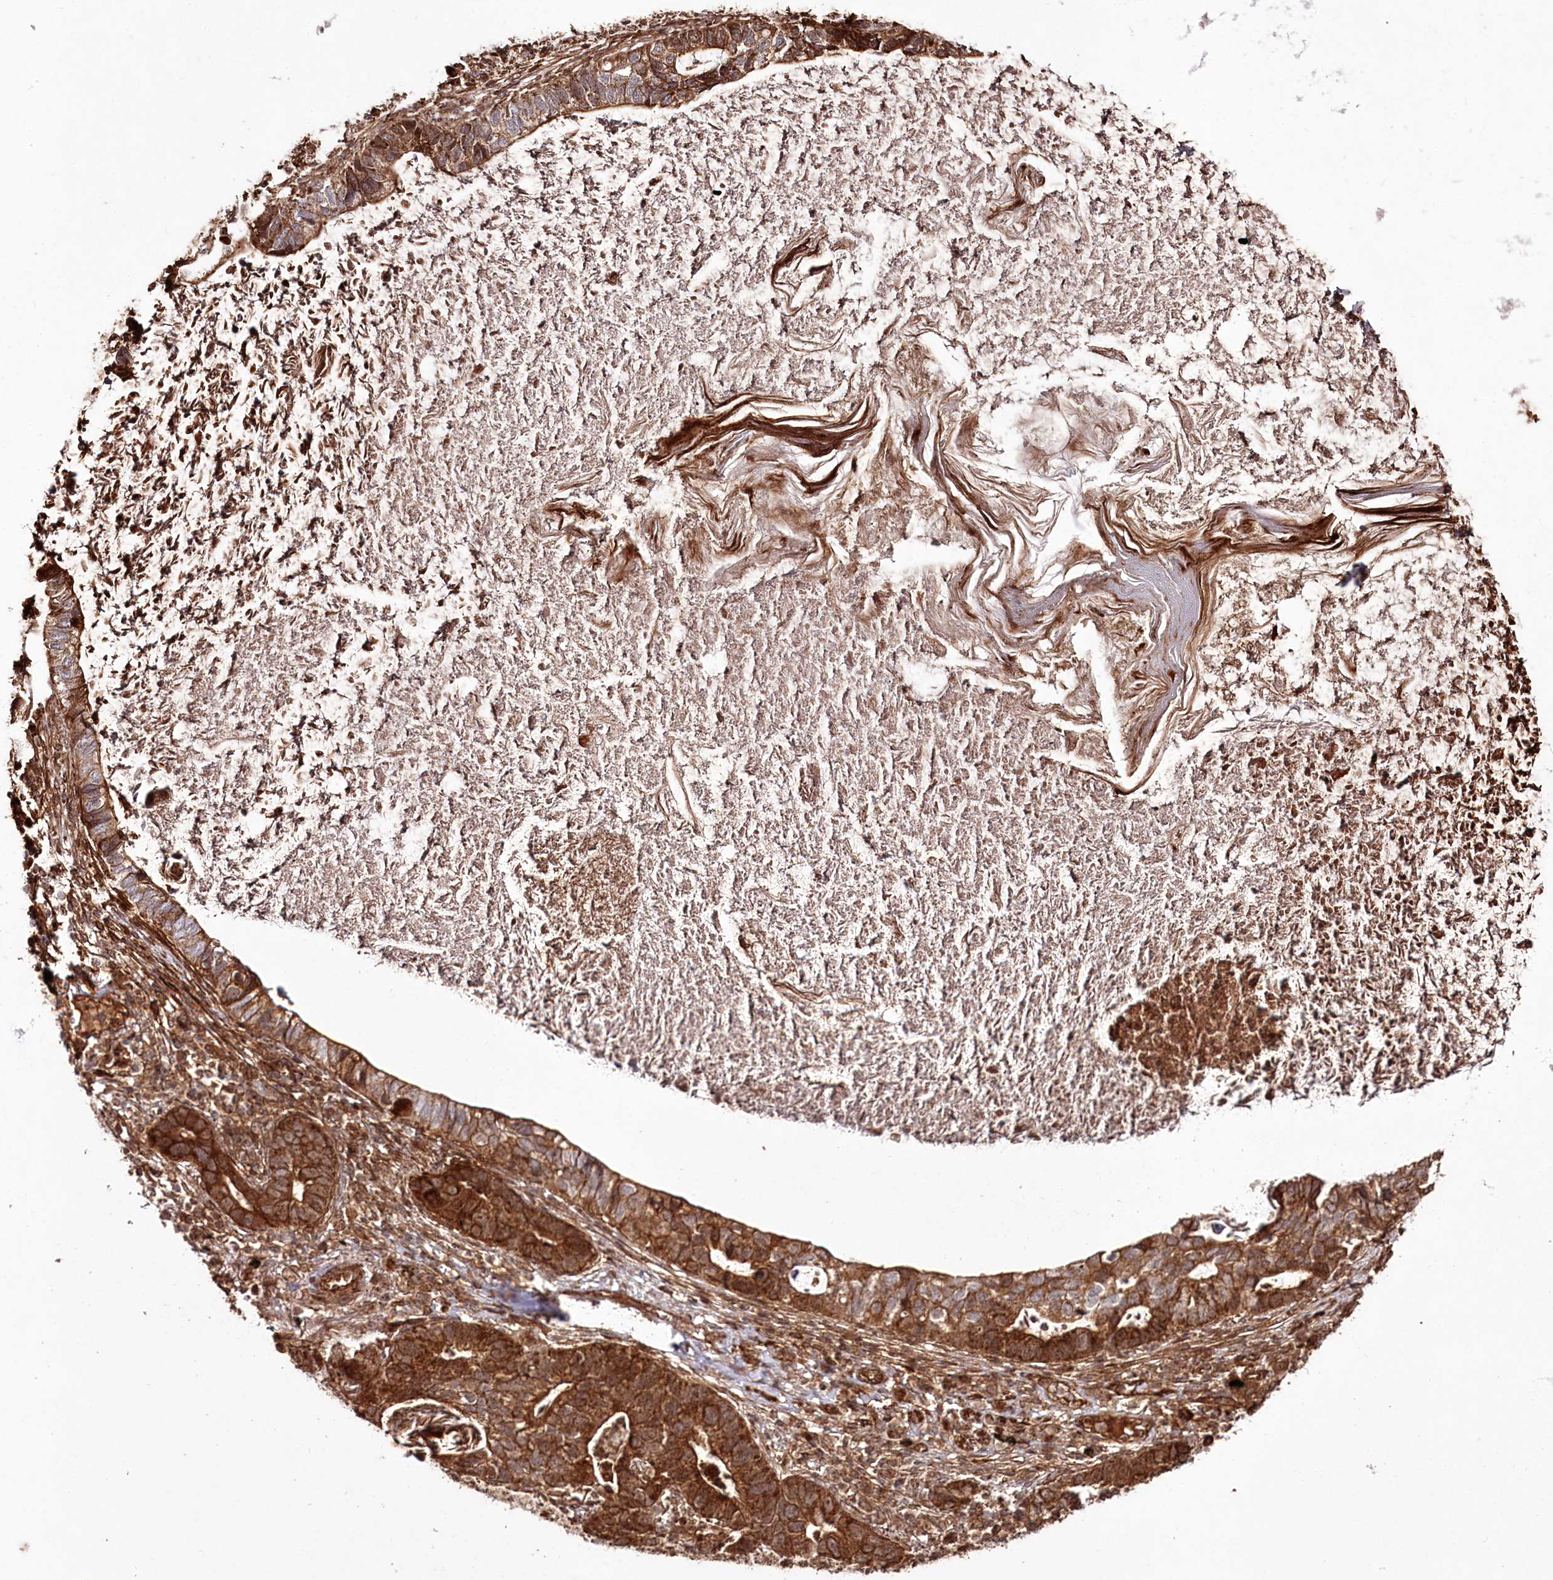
{"staining": {"intensity": "strong", "quantity": ">75%", "location": "cytoplasmic/membranous"}, "tissue": "lung cancer", "cell_type": "Tumor cells", "image_type": "cancer", "snomed": [{"axis": "morphology", "description": "Adenocarcinoma, NOS"}, {"axis": "topography", "description": "Lung"}], "caption": "Protein staining exhibits strong cytoplasmic/membranous positivity in about >75% of tumor cells in lung adenocarcinoma.", "gene": "REXO2", "patient": {"sex": "male", "age": 67}}